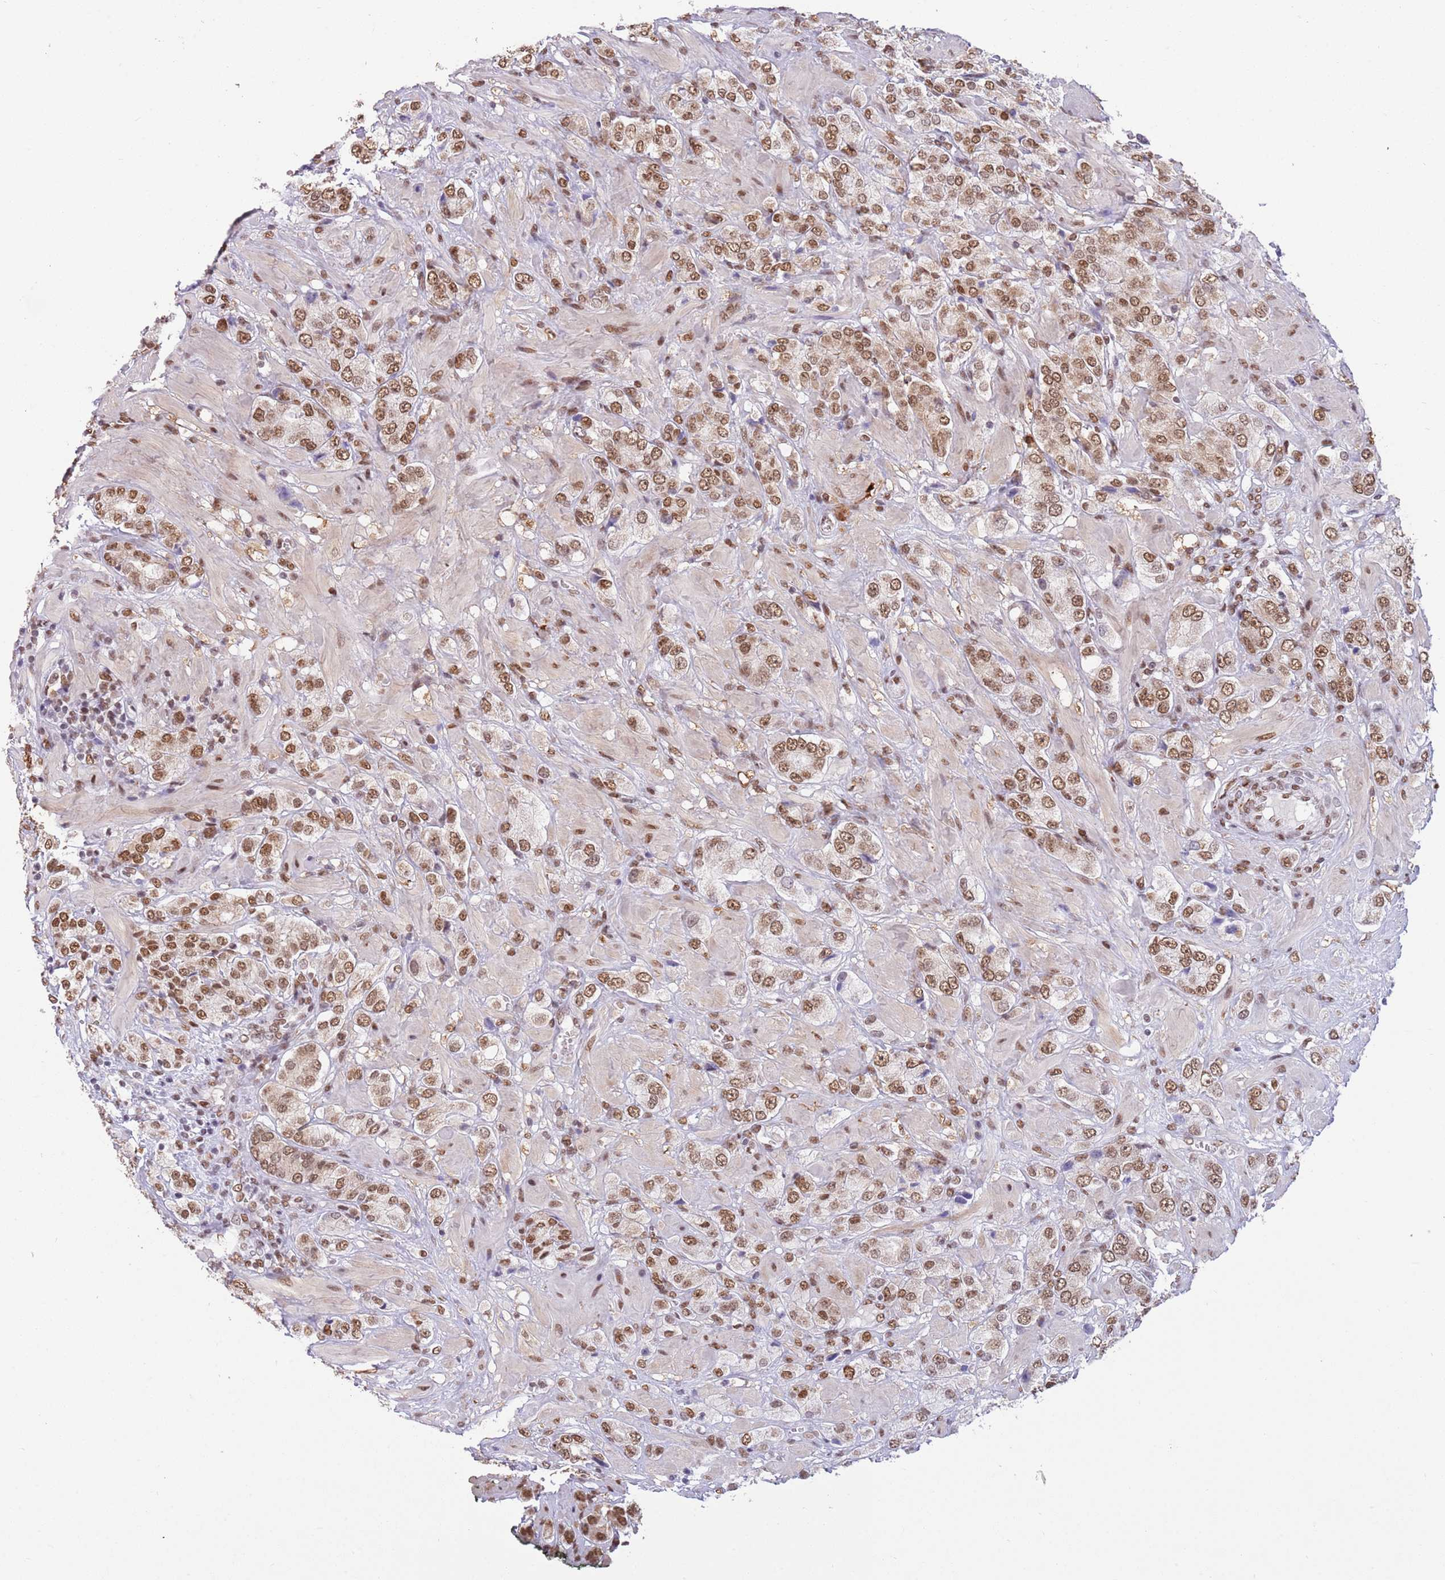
{"staining": {"intensity": "moderate", "quantity": ">75%", "location": "nuclear"}, "tissue": "prostate cancer", "cell_type": "Tumor cells", "image_type": "cancer", "snomed": [{"axis": "morphology", "description": "Adenocarcinoma, High grade"}, {"axis": "topography", "description": "Prostate and seminal vesicle, NOS"}], "caption": "An image showing moderate nuclear positivity in approximately >75% of tumor cells in high-grade adenocarcinoma (prostate), as visualized by brown immunohistochemical staining.", "gene": "TRIM32", "patient": {"sex": "male", "age": 64}}